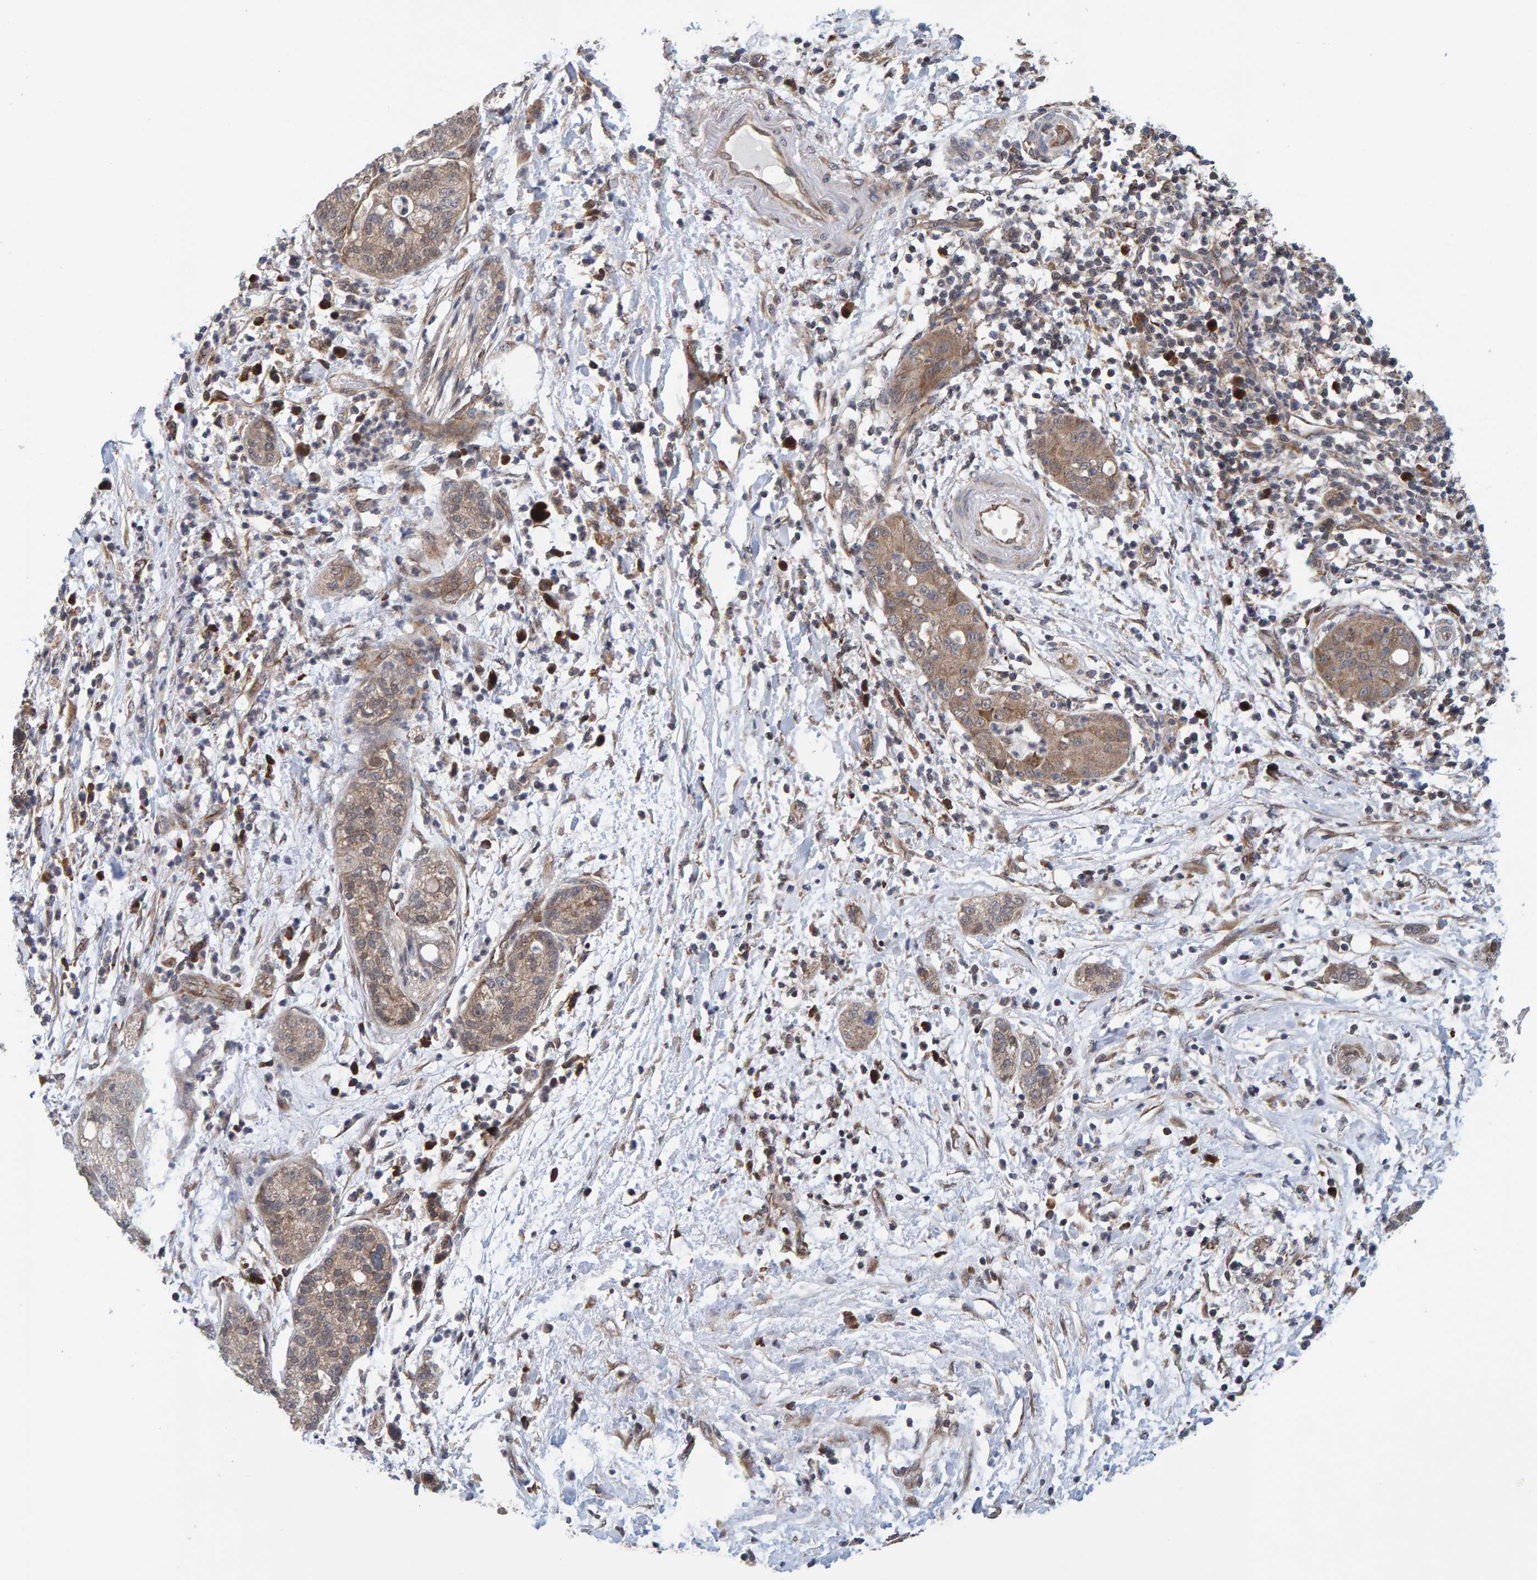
{"staining": {"intensity": "moderate", "quantity": ">75%", "location": "cytoplasmic/membranous"}, "tissue": "pancreatic cancer", "cell_type": "Tumor cells", "image_type": "cancer", "snomed": [{"axis": "morphology", "description": "Adenocarcinoma, NOS"}, {"axis": "topography", "description": "Pancreas"}], "caption": "Moderate cytoplasmic/membranous staining for a protein is identified in approximately >75% of tumor cells of pancreatic cancer using immunohistochemistry.", "gene": "SCRN2", "patient": {"sex": "female", "age": 78}}